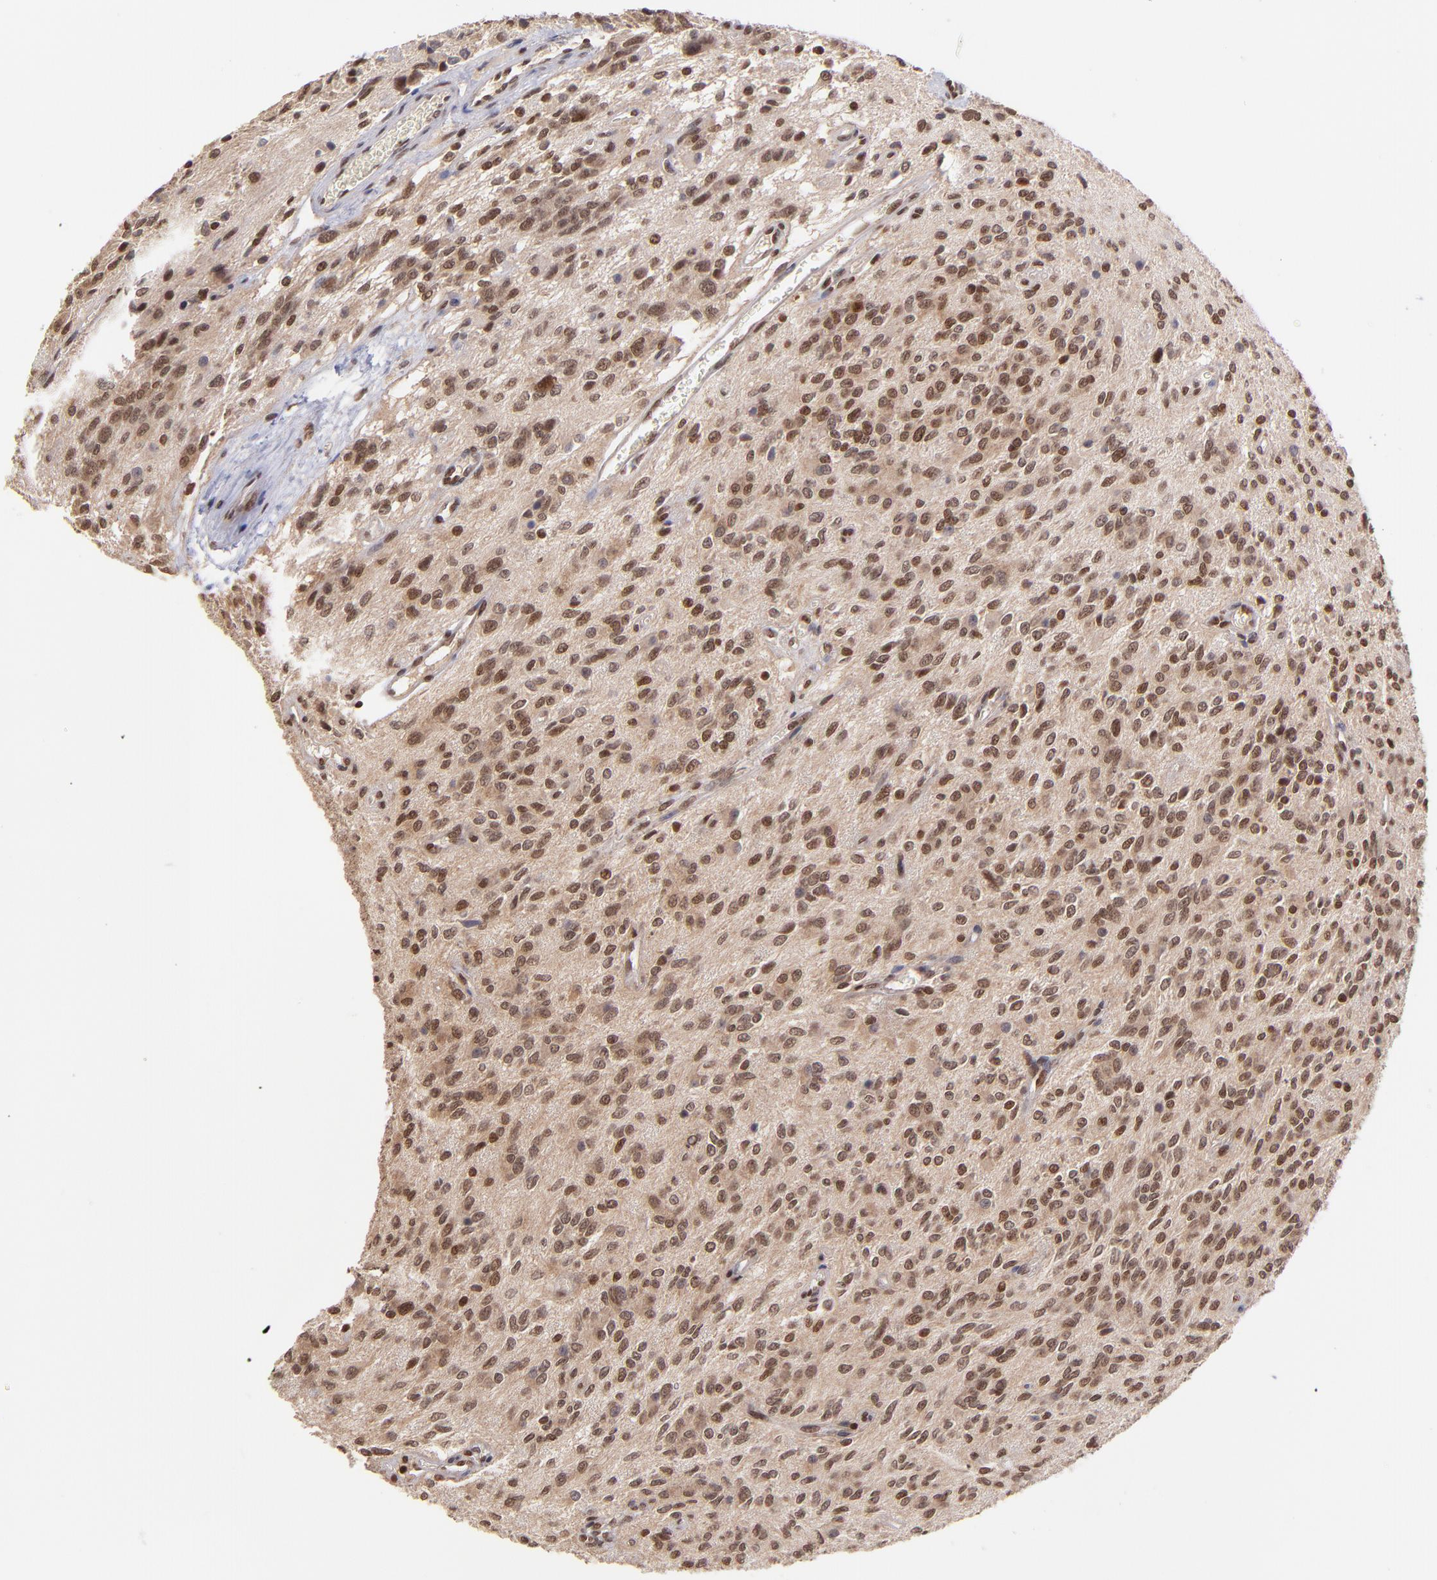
{"staining": {"intensity": "strong", "quantity": ">75%", "location": "nuclear"}, "tissue": "glioma", "cell_type": "Tumor cells", "image_type": "cancer", "snomed": [{"axis": "morphology", "description": "Glioma, malignant, Low grade"}, {"axis": "topography", "description": "Brain"}], "caption": "The image displays immunohistochemical staining of low-grade glioma (malignant). There is strong nuclear staining is seen in about >75% of tumor cells.", "gene": "WDR25", "patient": {"sex": "female", "age": 15}}